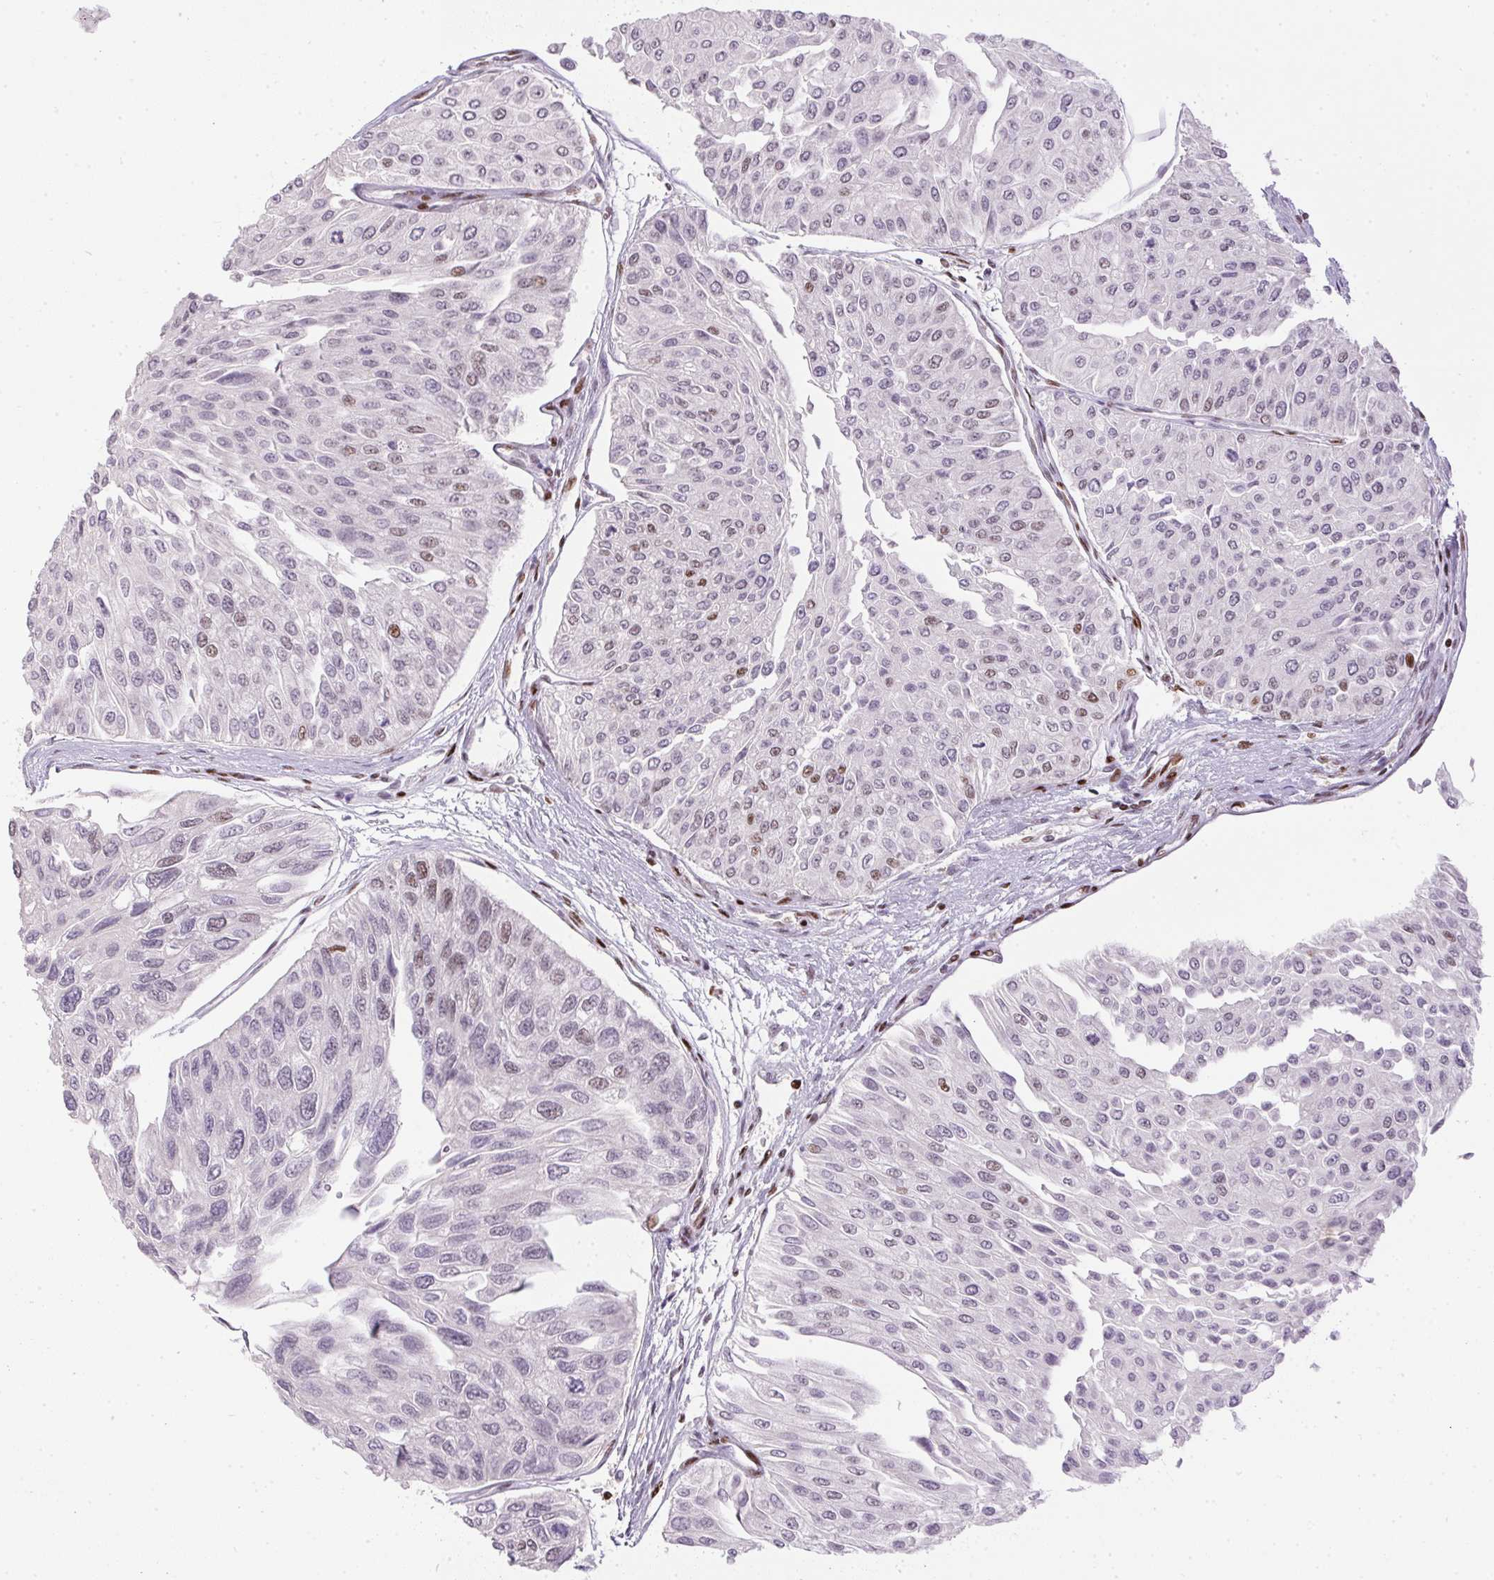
{"staining": {"intensity": "weak", "quantity": "<25%", "location": "nuclear"}, "tissue": "urothelial cancer", "cell_type": "Tumor cells", "image_type": "cancer", "snomed": [{"axis": "morphology", "description": "Urothelial carcinoma, NOS"}, {"axis": "topography", "description": "Urinary bladder"}], "caption": "Histopathology image shows no protein staining in tumor cells of transitional cell carcinoma tissue.", "gene": "PAGE3", "patient": {"sex": "male", "age": 67}}